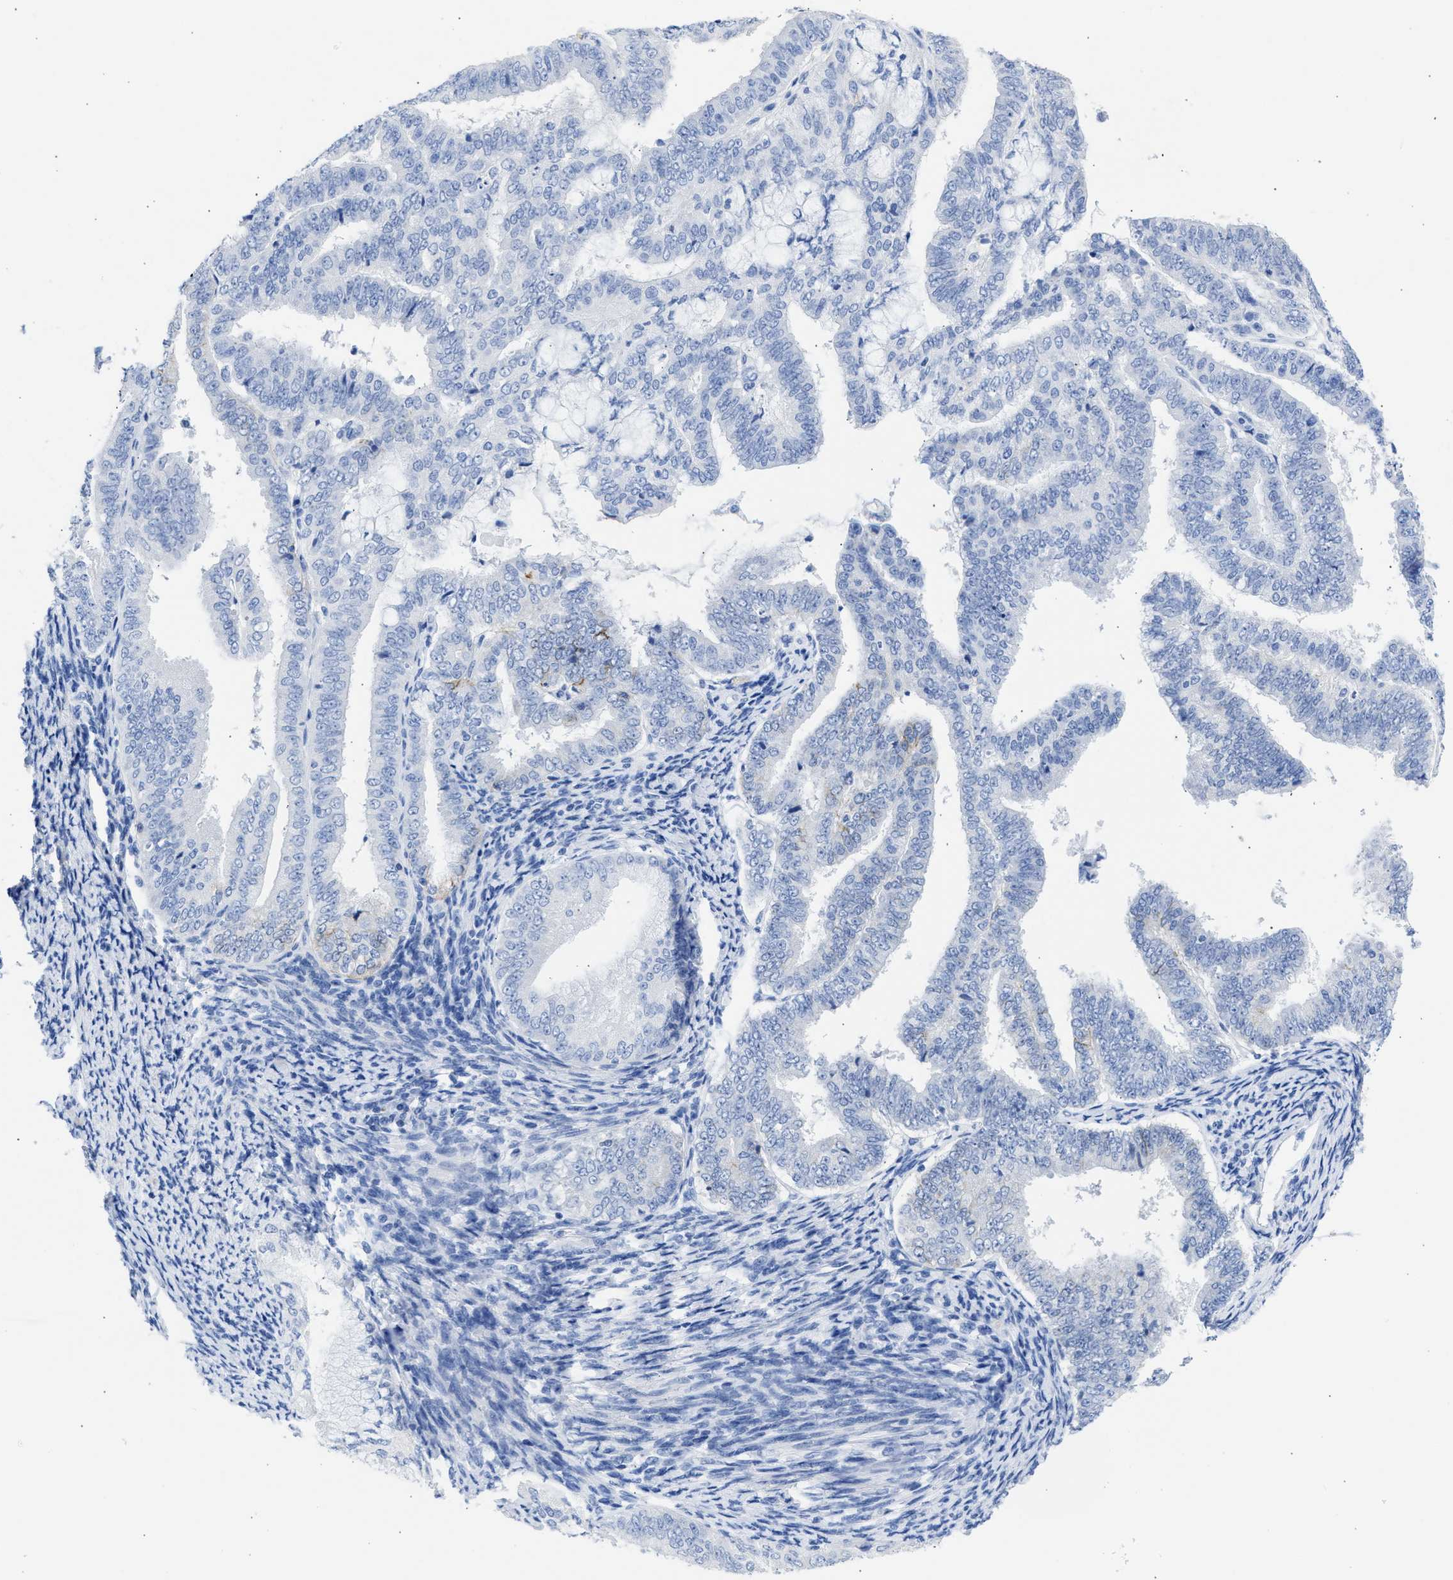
{"staining": {"intensity": "negative", "quantity": "none", "location": "none"}, "tissue": "endometrial cancer", "cell_type": "Tumor cells", "image_type": "cancer", "snomed": [{"axis": "morphology", "description": "Adenocarcinoma, NOS"}, {"axis": "topography", "description": "Endometrium"}], "caption": "Endometrial cancer was stained to show a protein in brown. There is no significant positivity in tumor cells. Brightfield microscopy of immunohistochemistry stained with DAB (3,3'-diaminobenzidine) (brown) and hematoxylin (blue), captured at high magnification.", "gene": "NCAM1", "patient": {"sex": "female", "age": 63}}